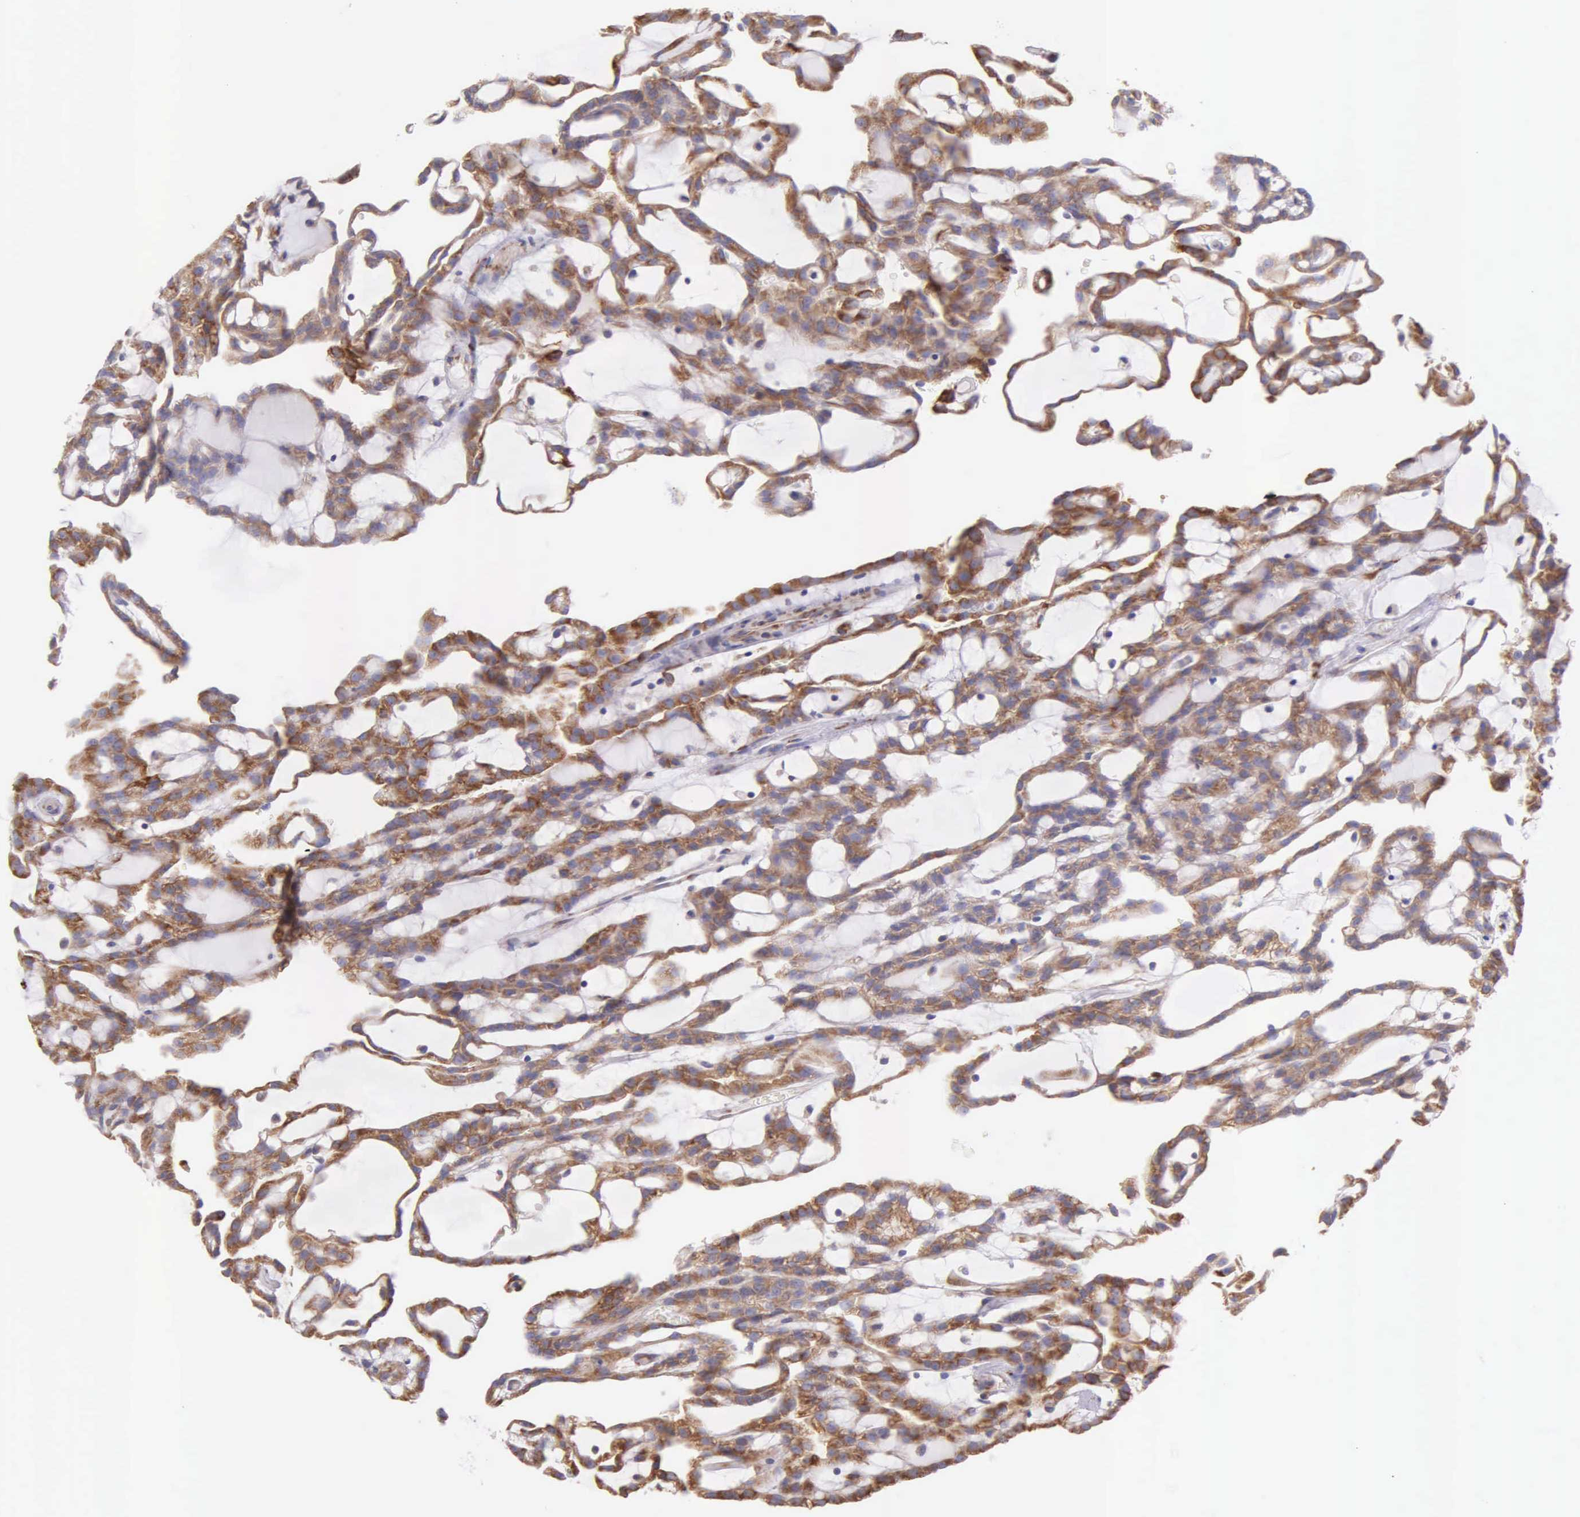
{"staining": {"intensity": "moderate", "quantity": ">75%", "location": "cytoplasmic/membranous"}, "tissue": "renal cancer", "cell_type": "Tumor cells", "image_type": "cancer", "snomed": [{"axis": "morphology", "description": "Adenocarcinoma, NOS"}, {"axis": "topography", "description": "Kidney"}], "caption": "Tumor cells exhibit medium levels of moderate cytoplasmic/membranous staining in approximately >75% of cells in human renal cancer.", "gene": "CKAP4", "patient": {"sex": "male", "age": 63}}